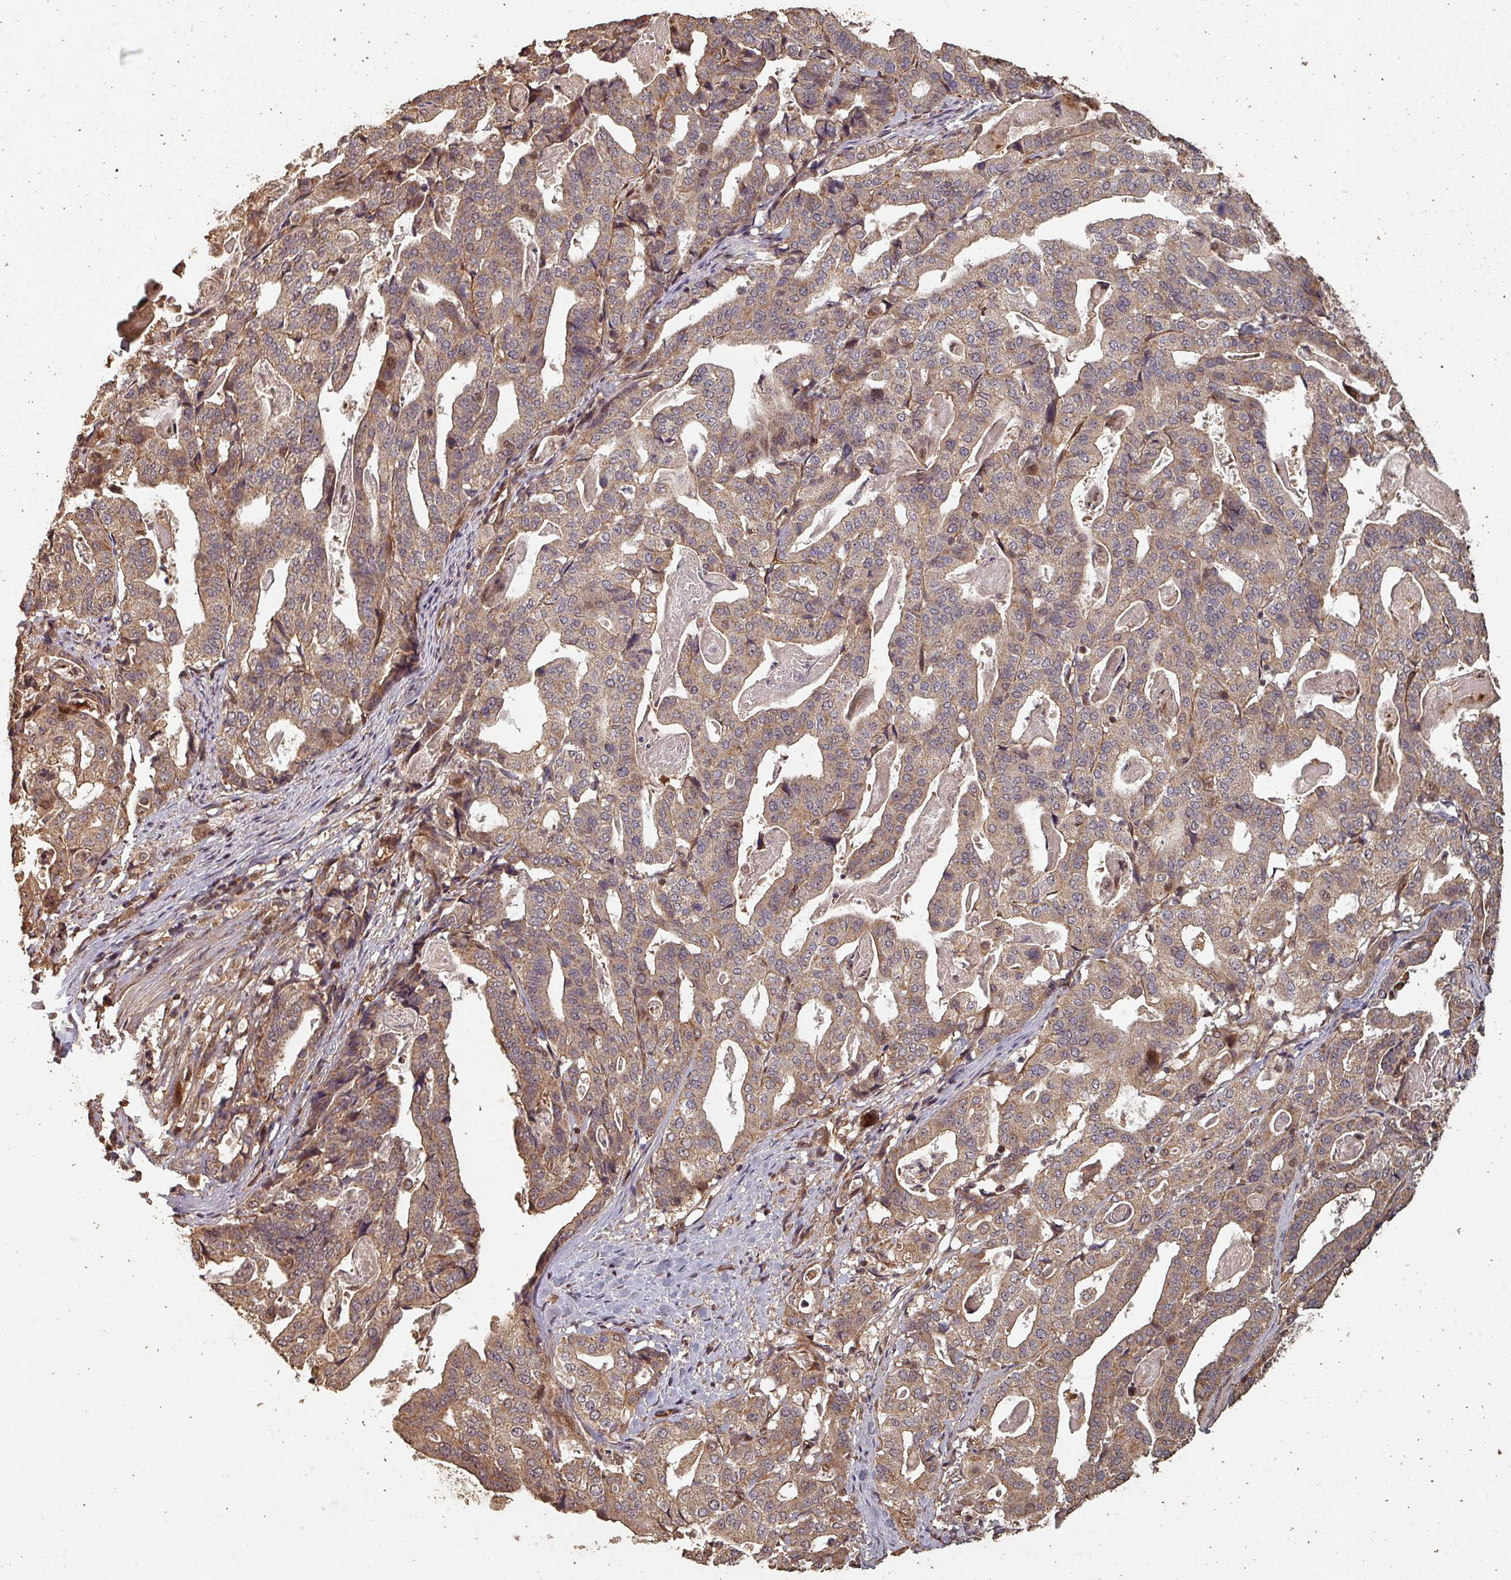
{"staining": {"intensity": "moderate", "quantity": ">75%", "location": "cytoplasmic/membranous,nuclear"}, "tissue": "stomach cancer", "cell_type": "Tumor cells", "image_type": "cancer", "snomed": [{"axis": "morphology", "description": "Adenocarcinoma, NOS"}, {"axis": "topography", "description": "Stomach"}], "caption": "Approximately >75% of tumor cells in human stomach adenocarcinoma exhibit moderate cytoplasmic/membranous and nuclear protein expression as visualized by brown immunohistochemical staining.", "gene": "EID1", "patient": {"sex": "male", "age": 48}}